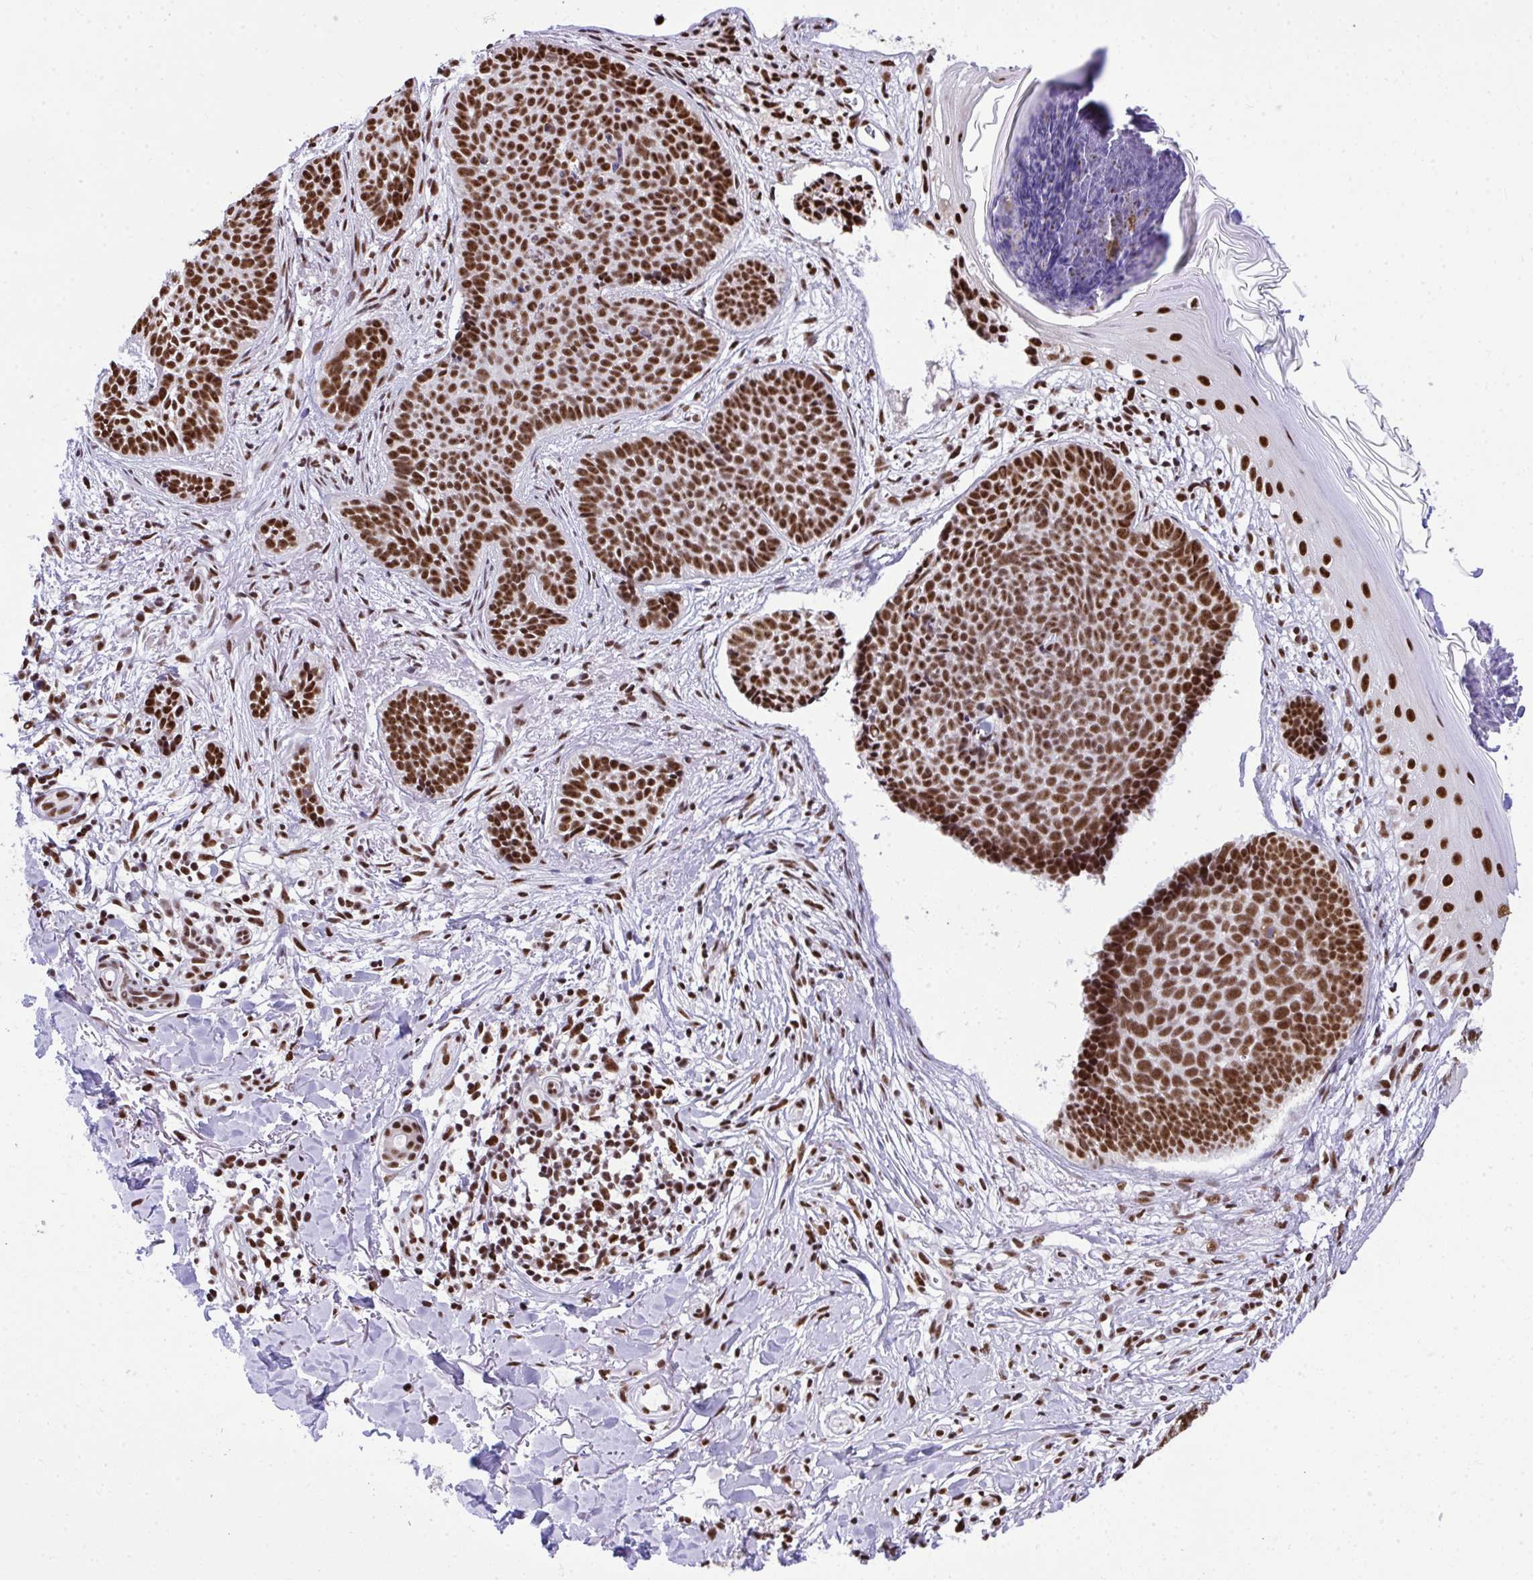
{"staining": {"intensity": "moderate", "quantity": ">75%", "location": "nuclear"}, "tissue": "skin cancer", "cell_type": "Tumor cells", "image_type": "cancer", "snomed": [{"axis": "morphology", "description": "Basal cell carcinoma"}, {"axis": "topography", "description": "Skin"}, {"axis": "topography", "description": "Skin of back"}], "caption": "Moderate nuclear staining is appreciated in about >75% of tumor cells in basal cell carcinoma (skin).", "gene": "PRPF19", "patient": {"sex": "male", "age": 81}}